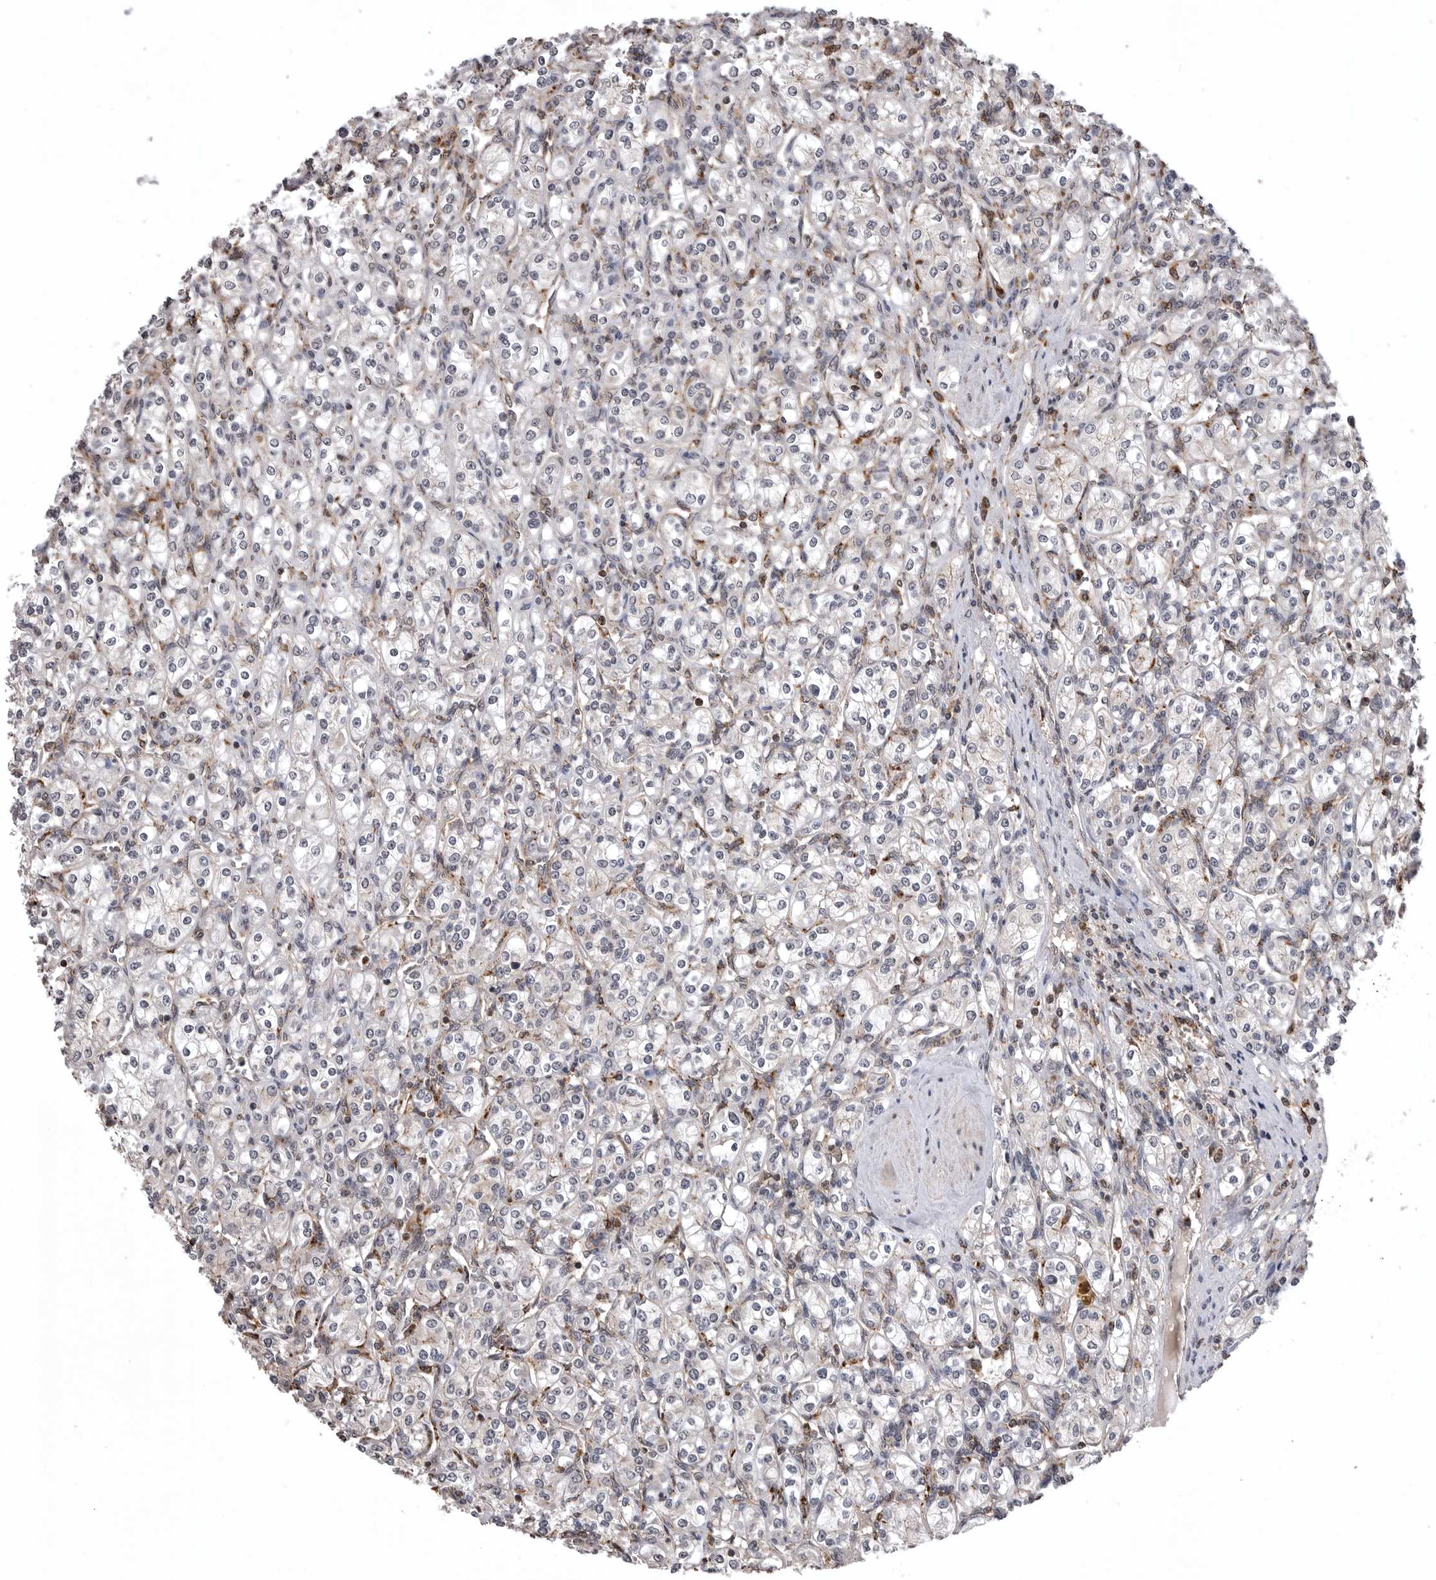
{"staining": {"intensity": "negative", "quantity": "none", "location": "none"}, "tissue": "renal cancer", "cell_type": "Tumor cells", "image_type": "cancer", "snomed": [{"axis": "morphology", "description": "Adenocarcinoma, NOS"}, {"axis": "topography", "description": "Kidney"}], "caption": "This is a image of immunohistochemistry (IHC) staining of renal cancer (adenocarcinoma), which shows no staining in tumor cells.", "gene": "AOAH", "patient": {"sex": "male", "age": 77}}